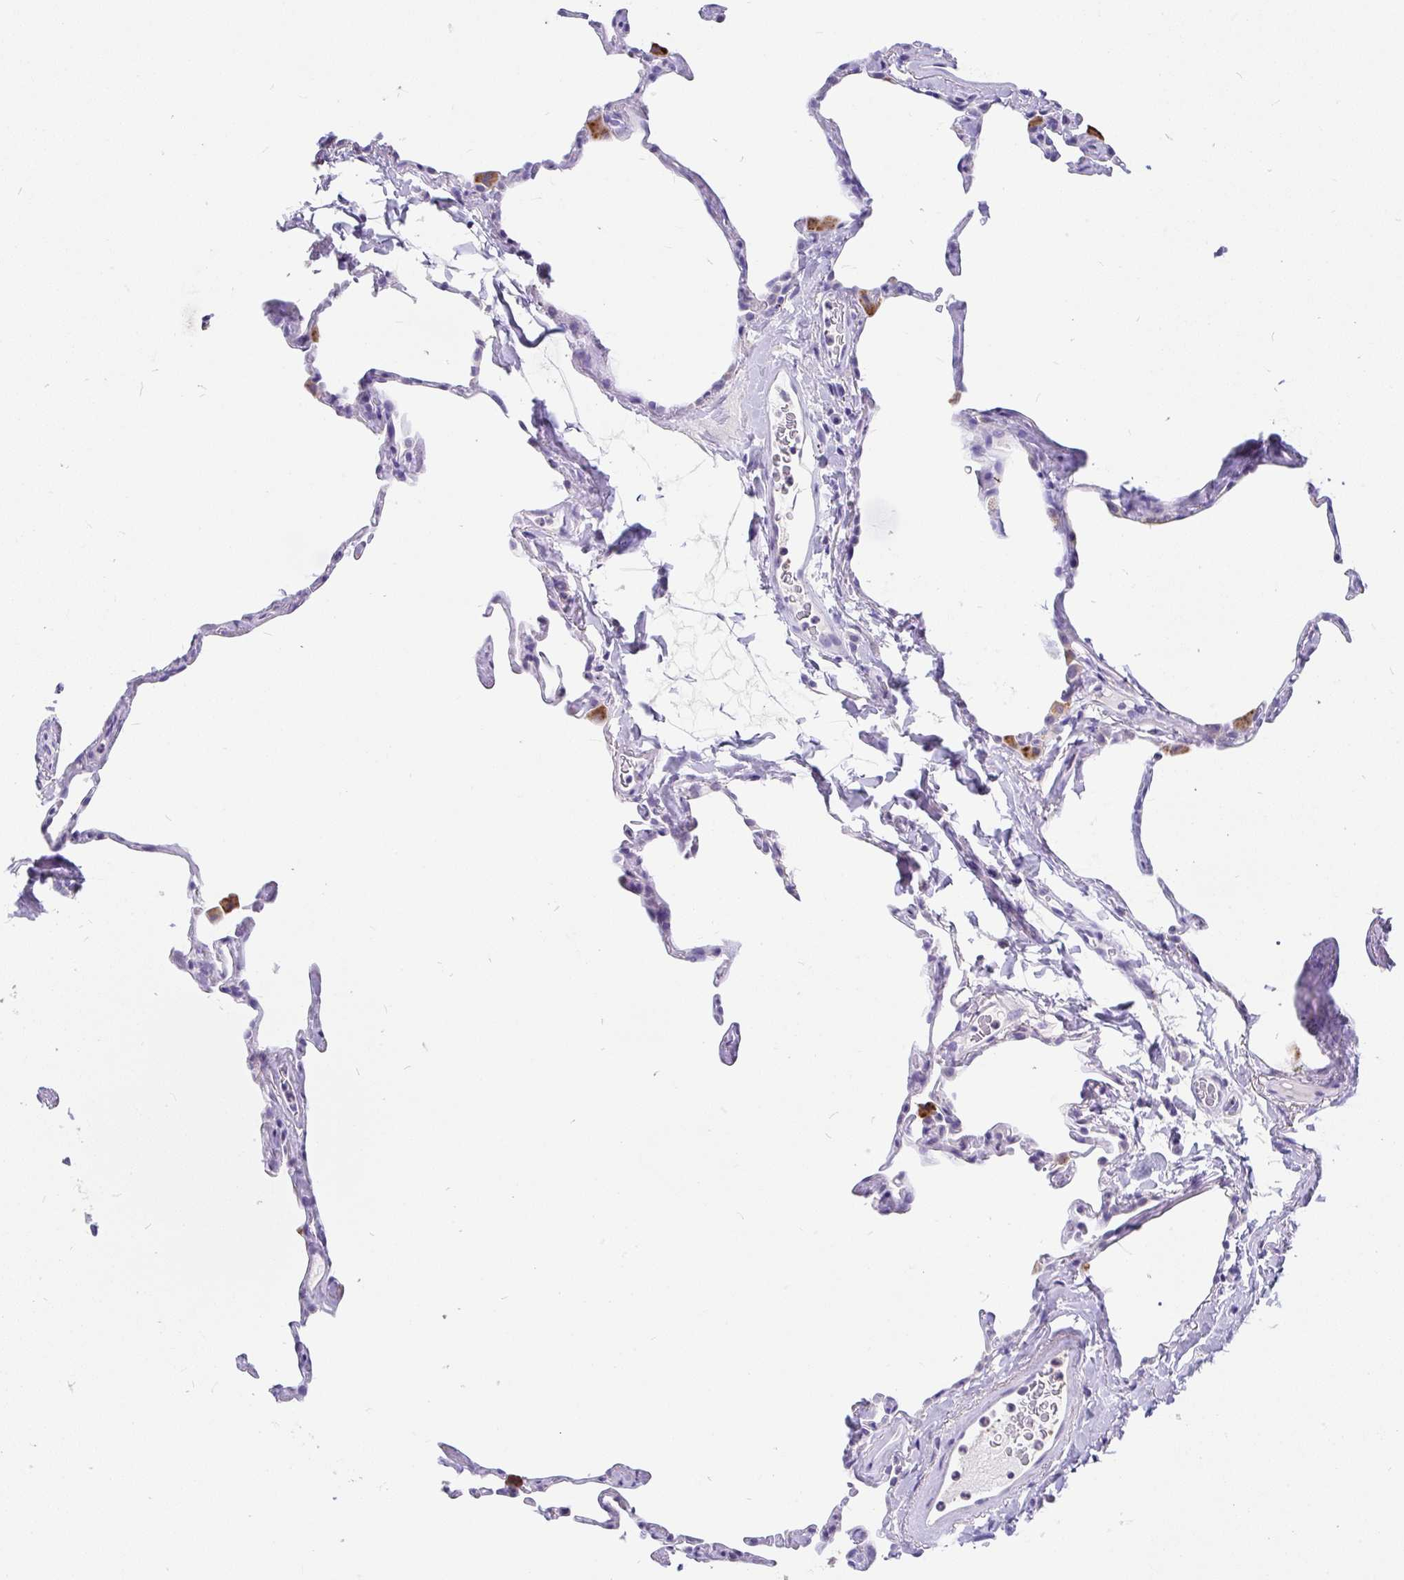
{"staining": {"intensity": "moderate", "quantity": "<25%", "location": "cytoplasmic/membranous"}, "tissue": "lung", "cell_type": "Alveolar cells", "image_type": "normal", "snomed": [{"axis": "morphology", "description": "Normal tissue, NOS"}, {"axis": "topography", "description": "Lung"}], "caption": "High-magnification brightfield microscopy of normal lung stained with DAB (brown) and counterstained with hematoxylin (blue). alveolar cells exhibit moderate cytoplasmic/membranous staining is present in about<25% of cells. The protein is shown in brown color, while the nuclei are stained blue.", "gene": "INTS5", "patient": {"sex": "male", "age": 65}}